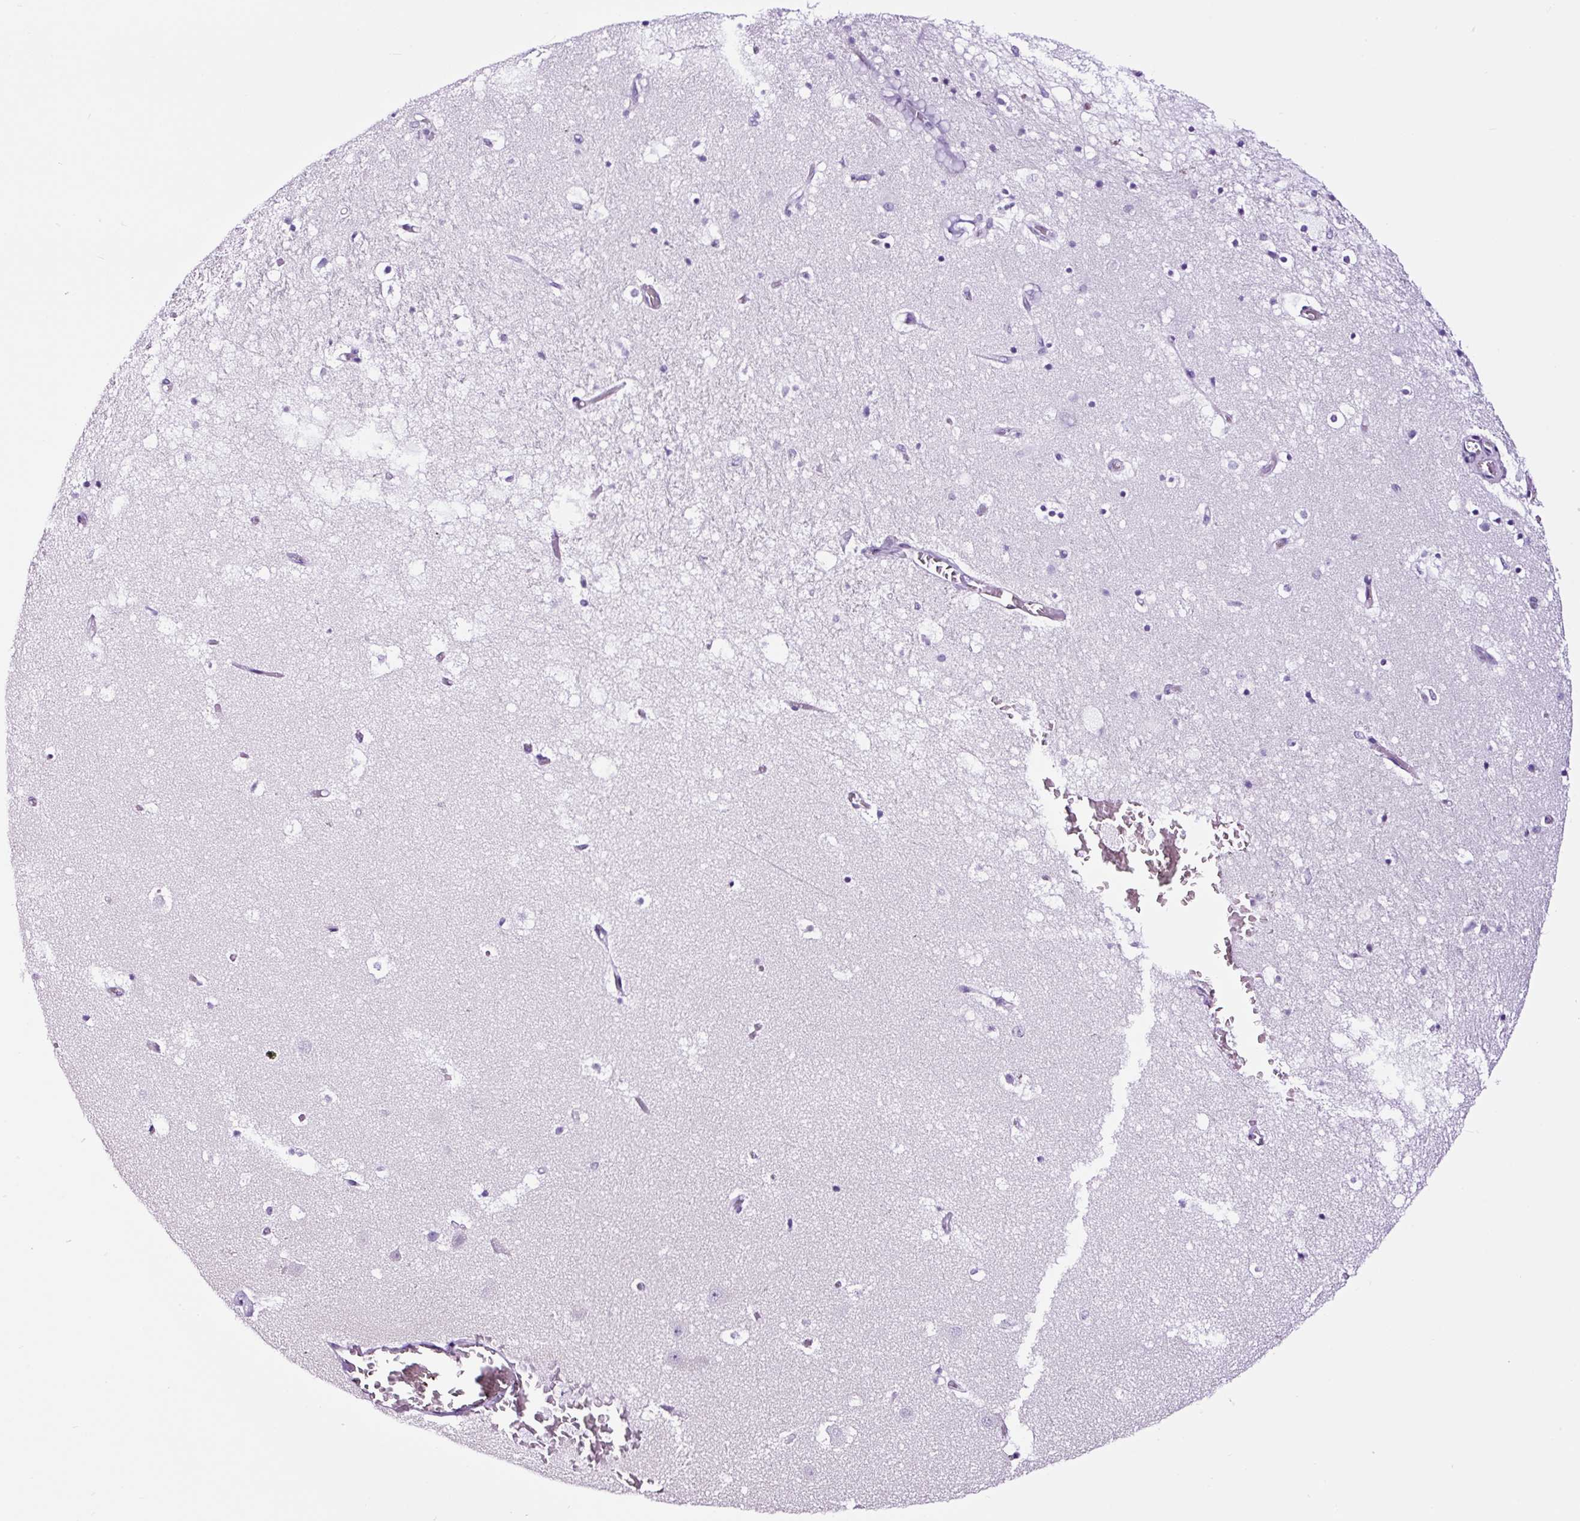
{"staining": {"intensity": "negative", "quantity": "none", "location": "none"}, "tissue": "hippocampus", "cell_type": "Glial cells", "image_type": "normal", "snomed": [{"axis": "morphology", "description": "Normal tissue, NOS"}, {"axis": "topography", "description": "Hippocampus"}], "caption": "A high-resolution histopathology image shows immunohistochemistry (IHC) staining of normal hippocampus, which demonstrates no significant staining in glial cells. (DAB immunohistochemistry (IHC) visualized using brightfield microscopy, high magnification).", "gene": "FBXL7", "patient": {"sex": "female", "age": 52}}